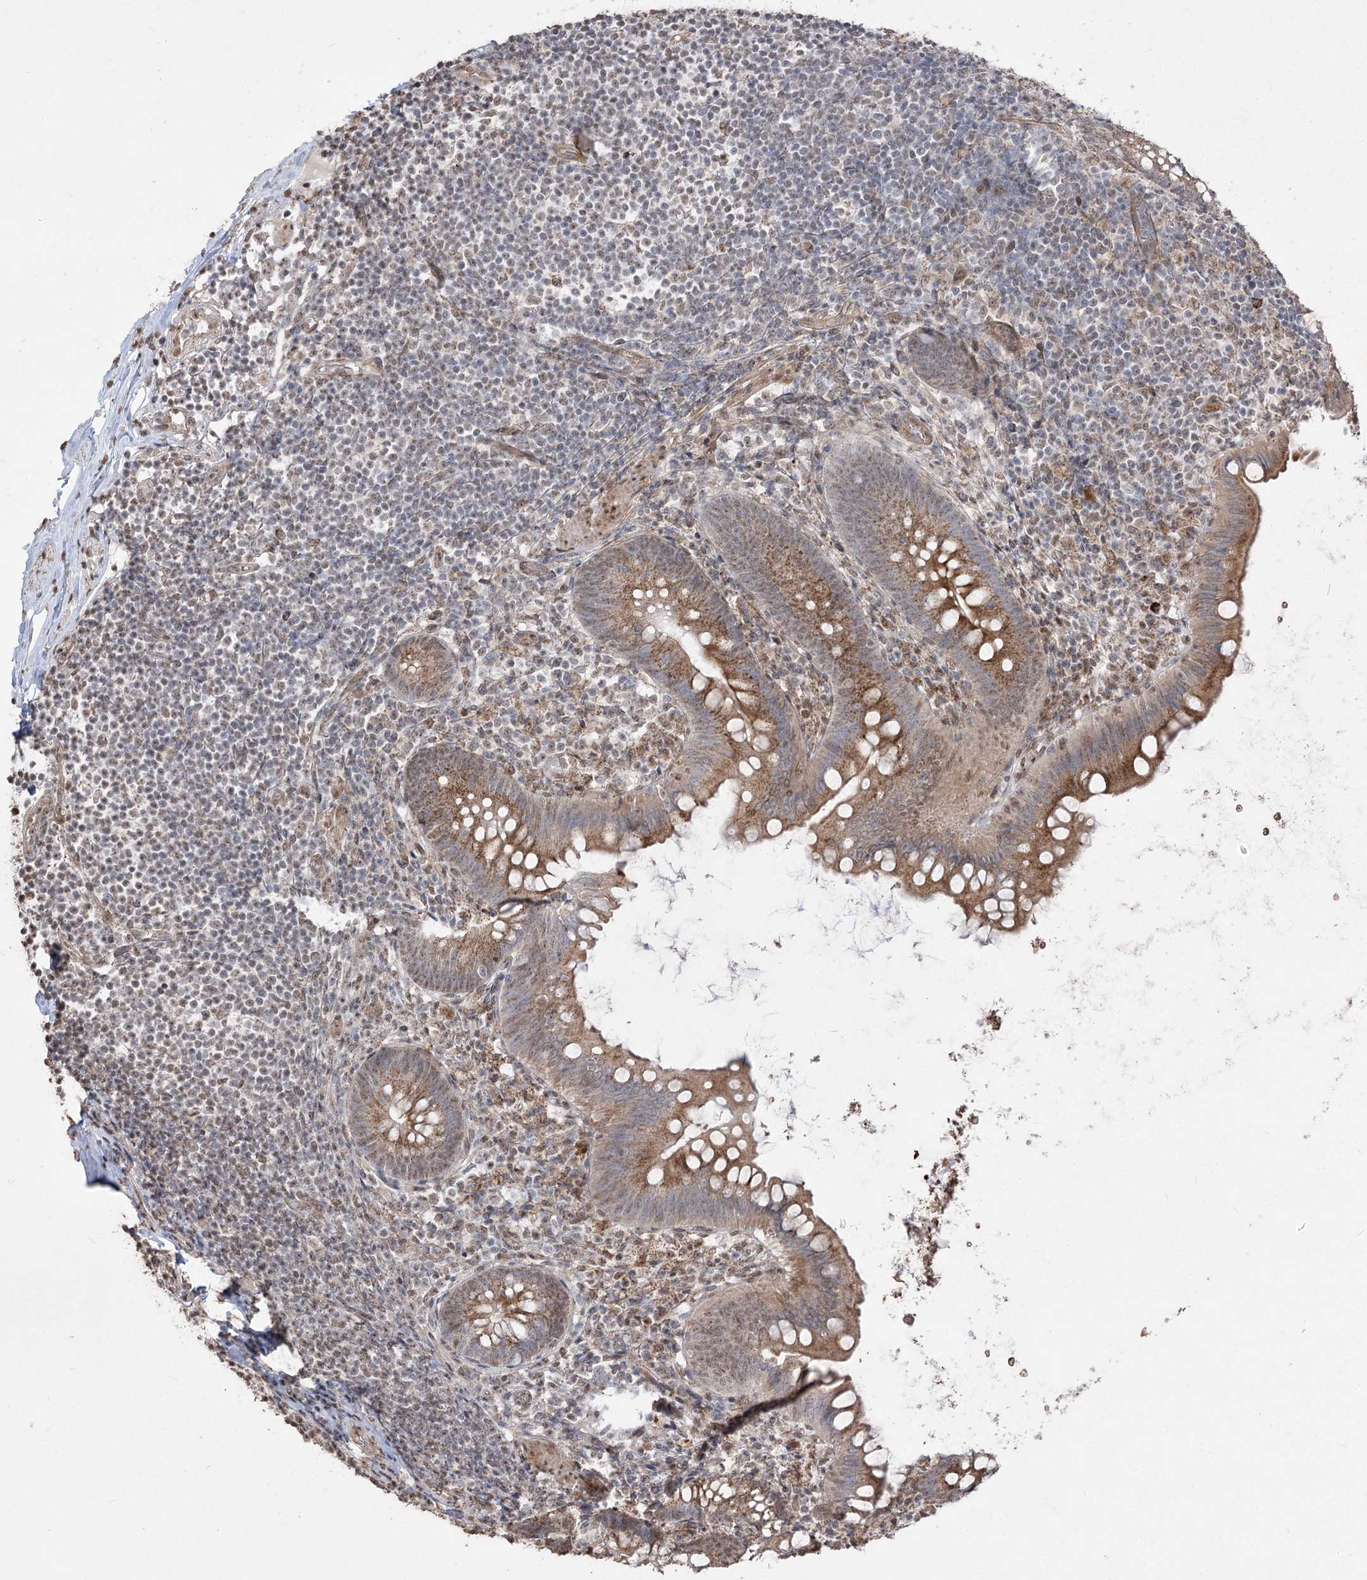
{"staining": {"intensity": "strong", "quantity": ">75%", "location": "cytoplasmic/membranous"}, "tissue": "appendix", "cell_type": "Glandular cells", "image_type": "normal", "snomed": [{"axis": "morphology", "description": "Normal tissue, NOS"}, {"axis": "topography", "description": "Appendix"}], "caption": "High-magnification brightfield microscopy of normal appendix stained with DAB (3,3'-diaminobenzidine) (brown) and counterstained with hematoxylin (blue). glandular cells exhibit strong cytoplasmic/membranous expression is present in approximately>75% of cells.", "gene": "ZSCAN23", "patient": {"sex": "female", "age": 62}}